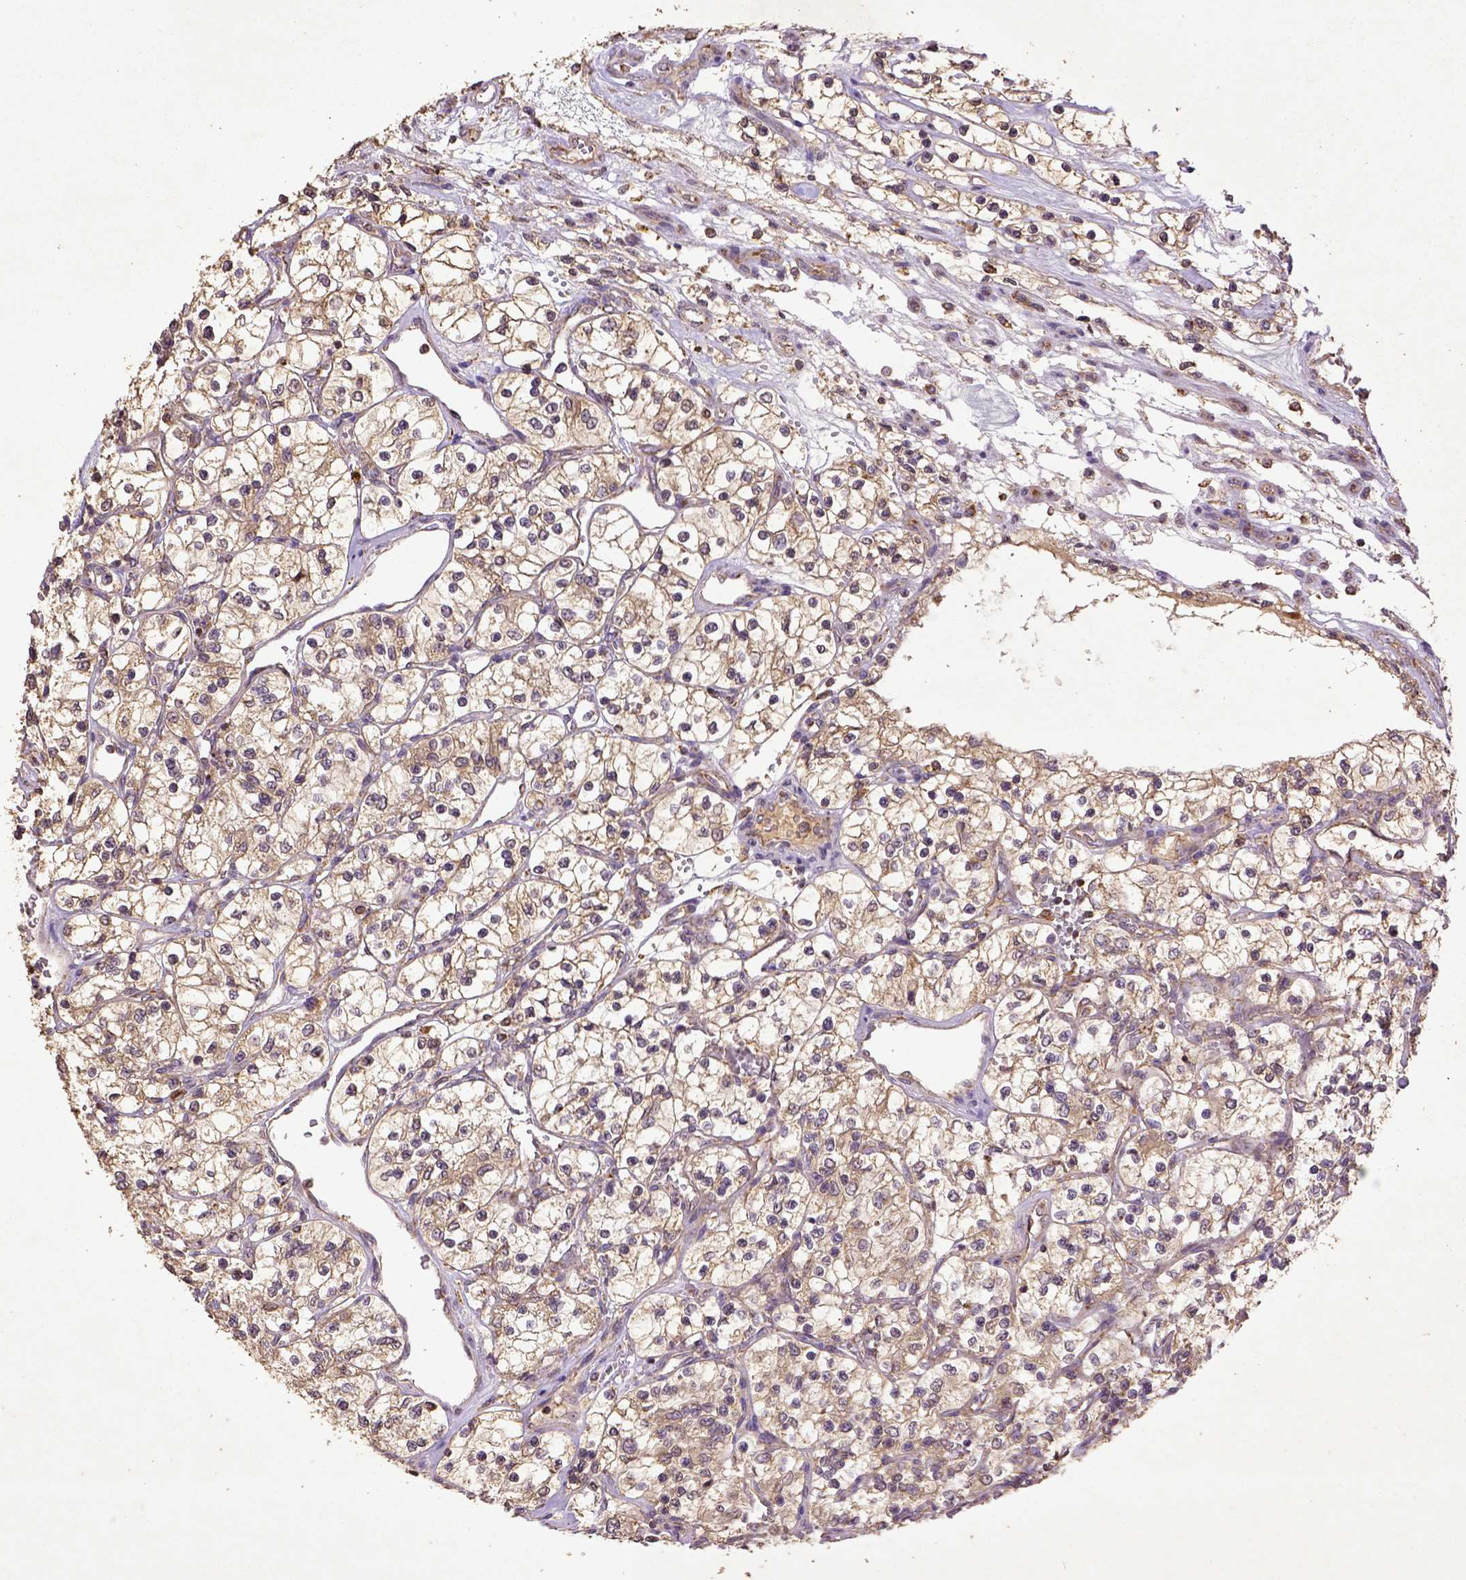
{"staining": {"intensity": "moderate", "quantity": ">75%", "location": "cytoplasmic/membranous"}, "tissue": "renal cancer", "cell_type": "Tumor cells", "image_type": "cancer", "snomed": [{"axis": "morphology", "description": "Adenocarcinoma, NOS"}, {"axis": "topography", "description": "Kidney"}], "caption": "Human renal cancer stained with a brown dye exhibits moderate cytoplasmic/membranous positive staining in about >75% of tumor cells.", "gene": "MT-CO1", "patient": {"sex": "female", "age": 69}}